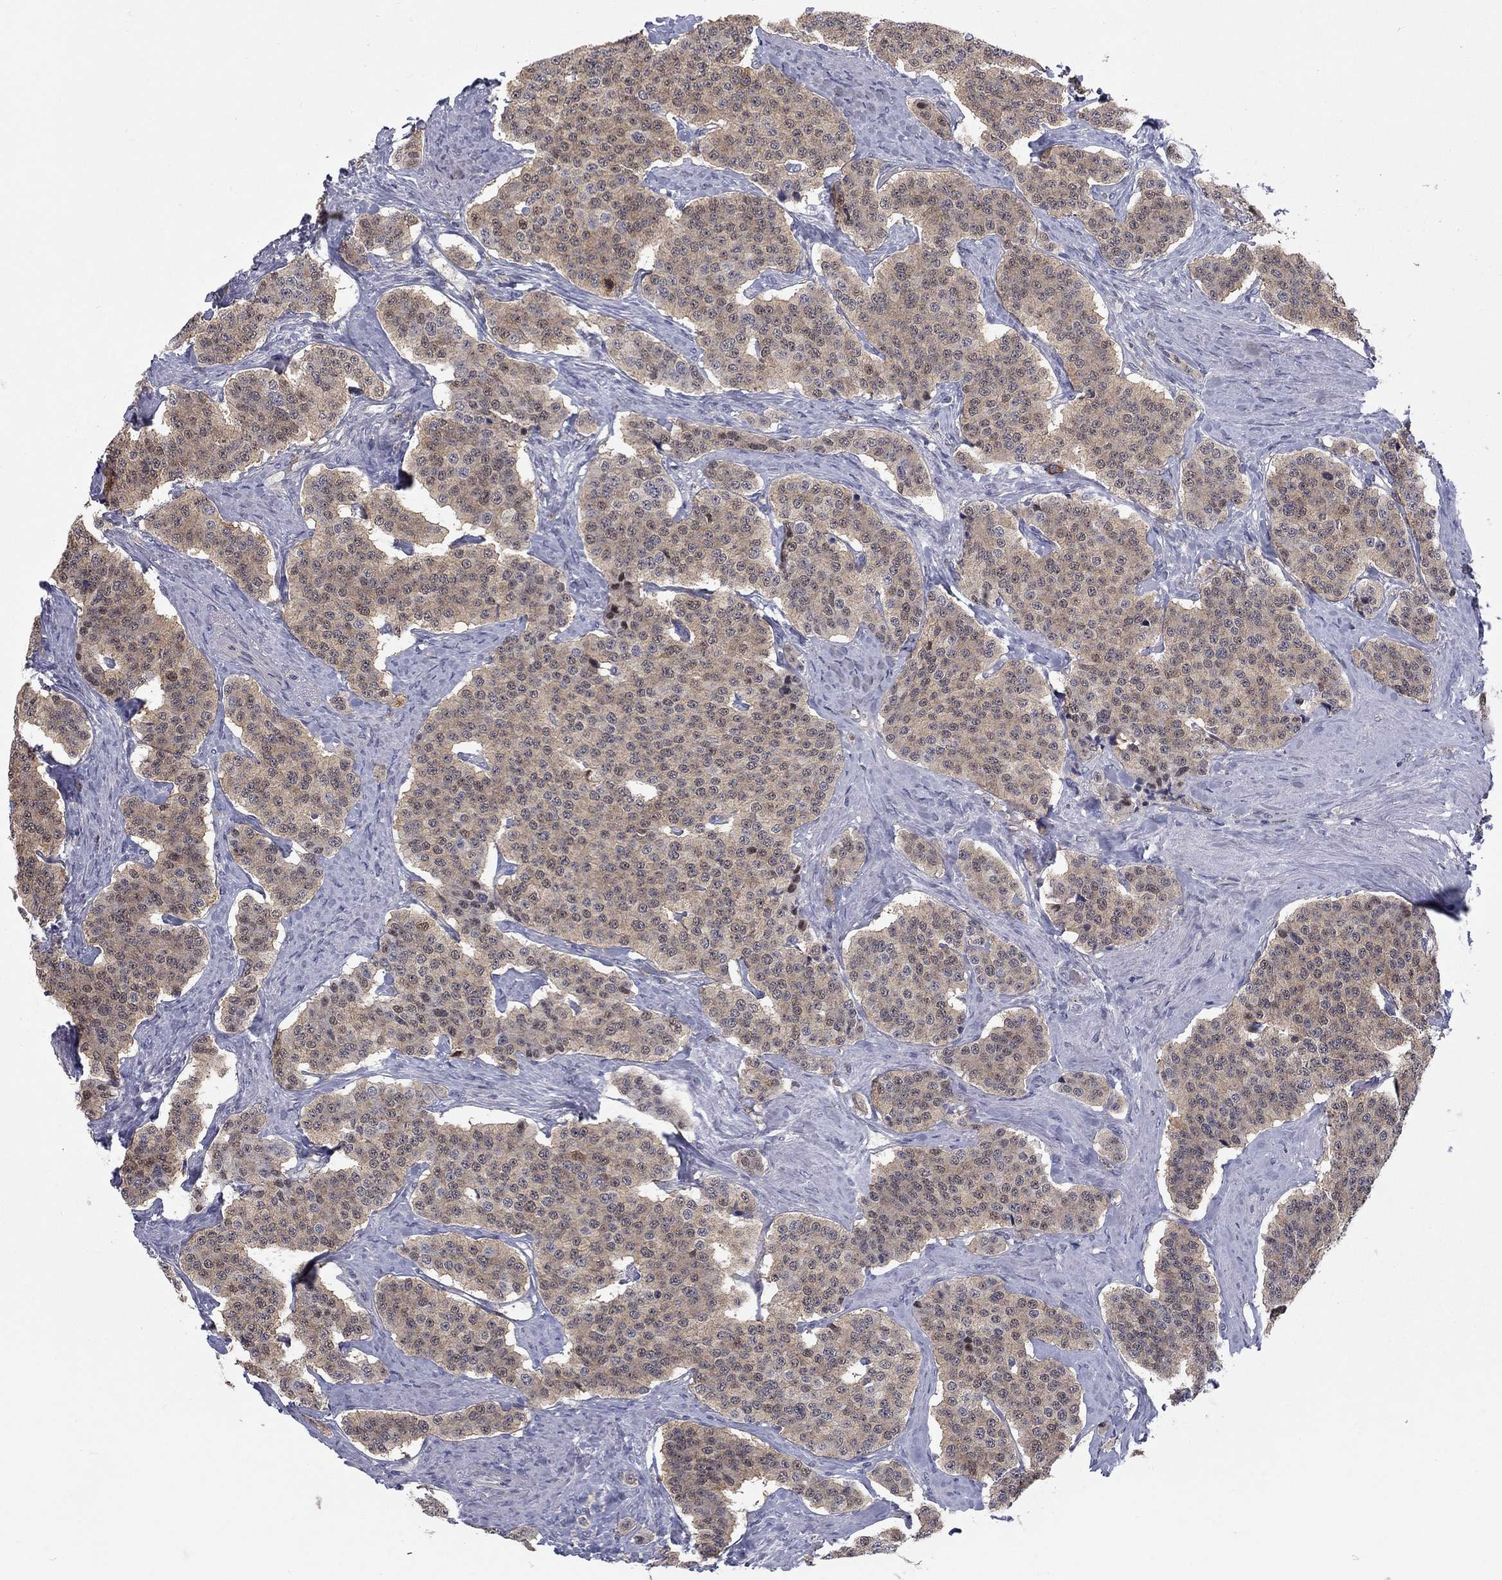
{"staining": {"intensity": "weak", "quantity": ">75%", "location": "cytoplasmic/membranous"}, "tissue": "carcinoid", "cell_type": "Tumor cells", "image_type": "cancer", "snomed": [{"axis": "morphology", "description": "Carcinoid, malignant, NOS"}, {"axis": "topography", "description": "Small intestine"}], "caption": "Carcinoid (malignant) tissue demonstrates weak cytoplasmic/membranous positivity in approximately >75% of tumor cells", "gene": "KIF15", "patient": {"sex": "female", "age": 58}}